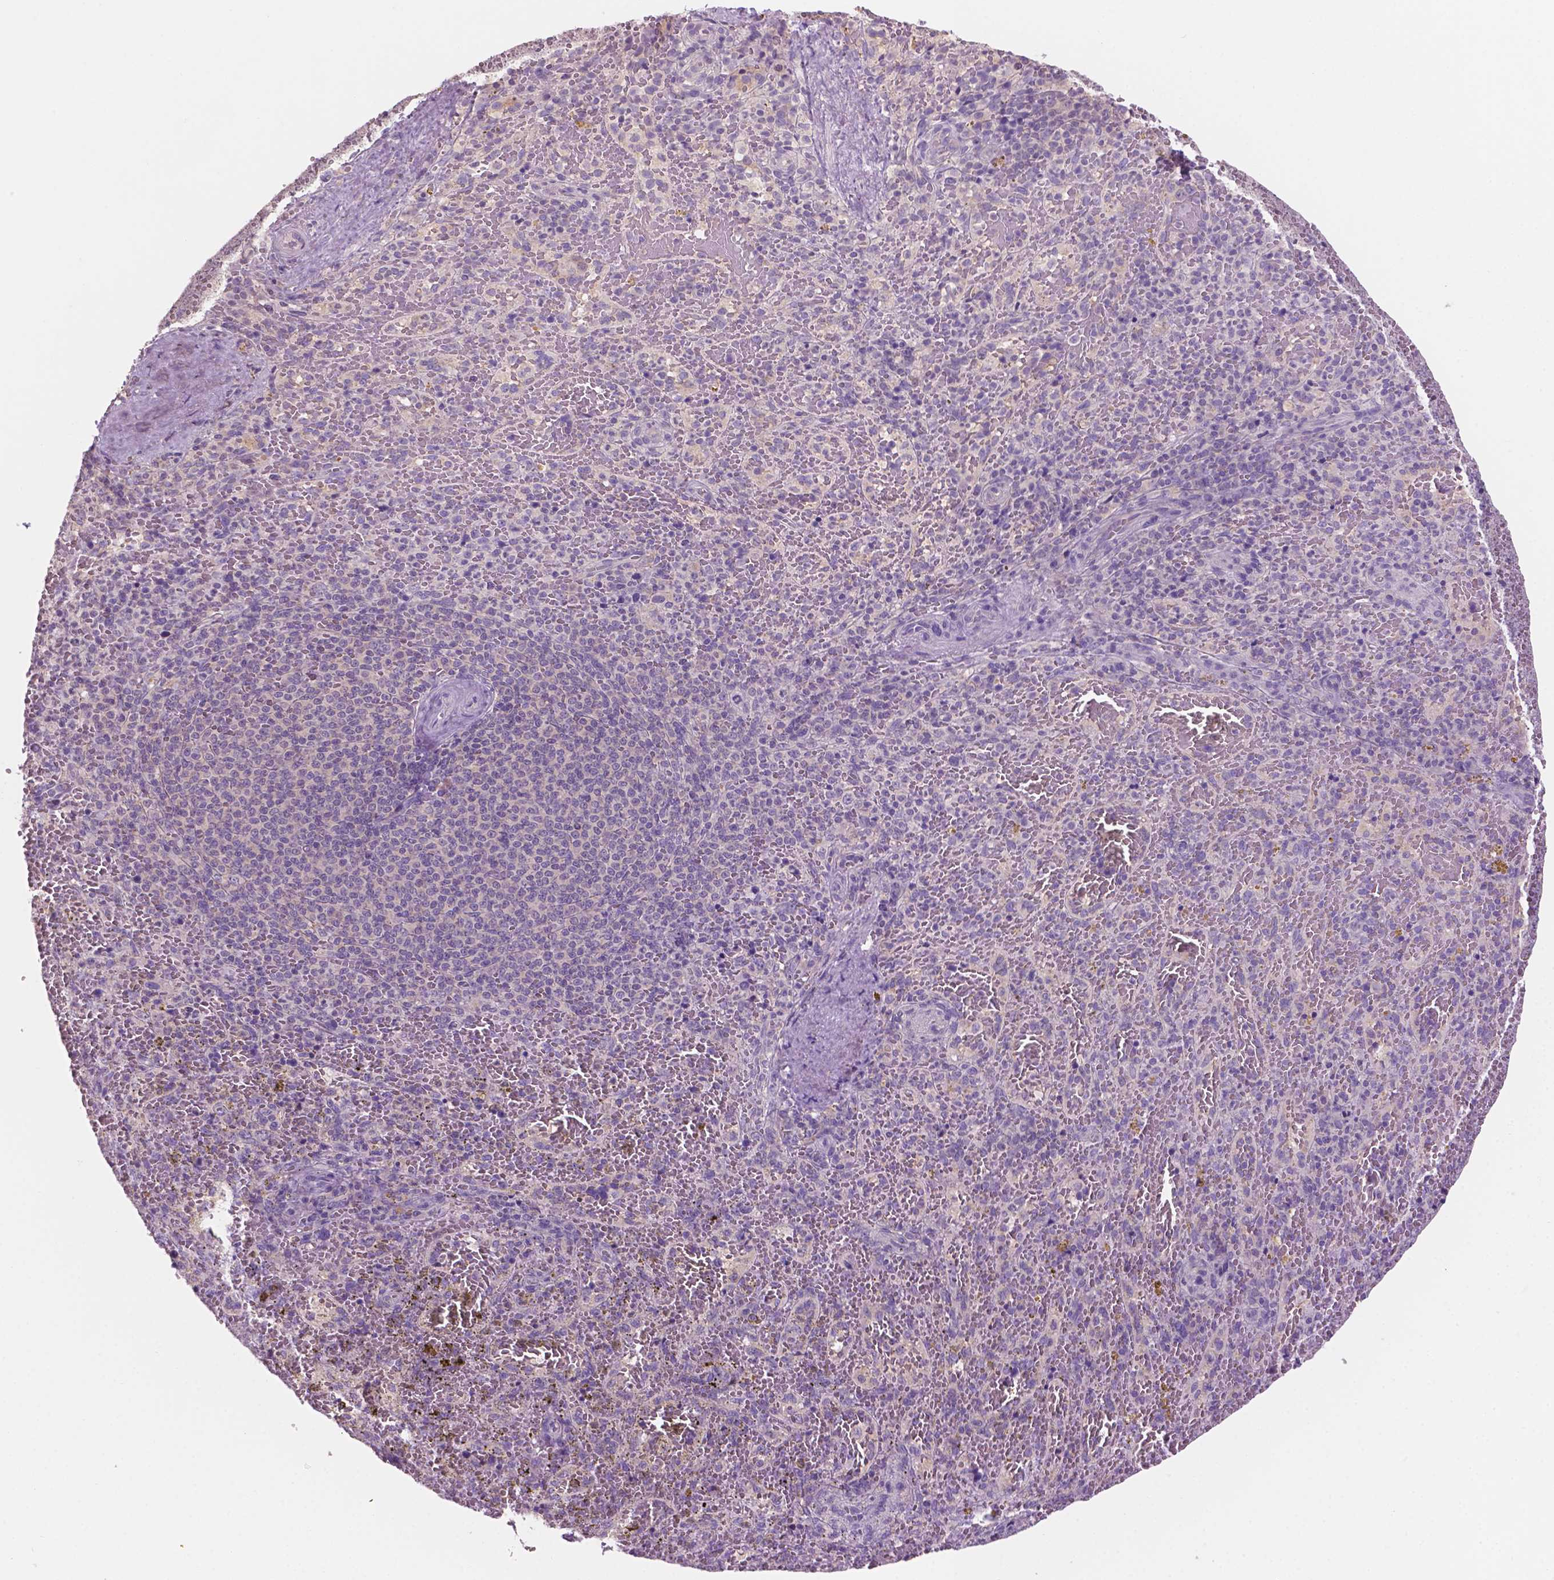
{"staining": {"intensity": "negative", "quantity": "none", "location": "none"}, "tissue": "spleen", "cell_type": "Cells in red pulp", "image_type": "normal", "snomed": [{"axis": "morphology", "description": "Normal tissue, NOS"}, {"axis": "topography", "description": "Spleen"}], "caption": "This is an immunohistochemistry photomicrograph of unremarkable spleen. There is no staining in cells in red pulp.", "gene": "SBSN", "patient": {"sex": "female", "age": 50}}